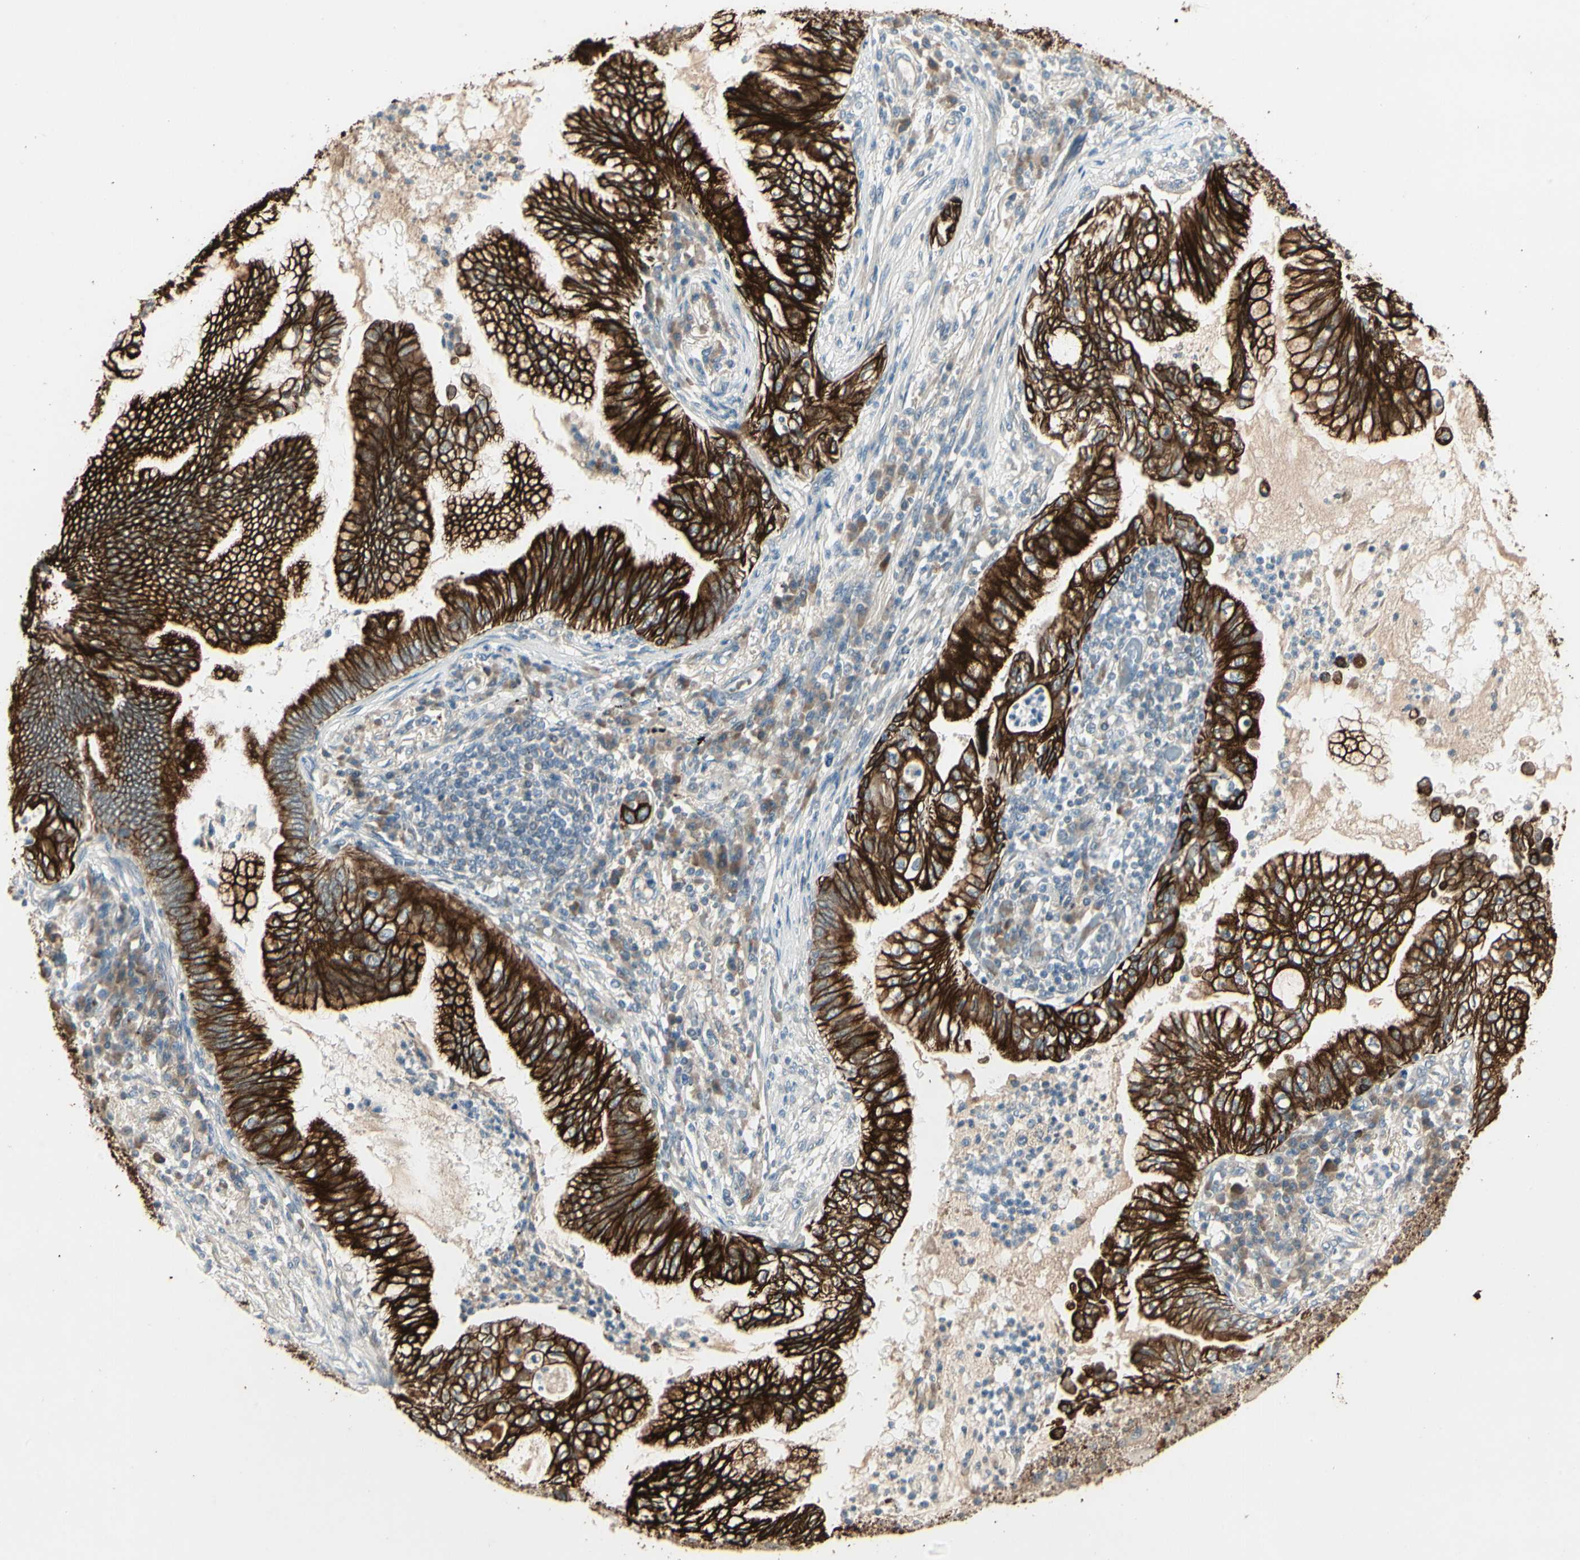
{"staining": {"intensity": "strong", "quantity": ">75%", "location": "cytoplasmic/membranous"}, "tissue": "lung cancer", "cell_type": "Tumor cells", "image_type": "cancer", "snomed": [{"axis": "morphology", "description": "Normal tissue, NOS"}, {"axis": "morphology", "description": "Adenocarcinoma, NOS"}, {"axis": "topography", "description": "Bronchus"}, {"axis": "topography", "description": "Lung"}], "caption": "Immunohistochemistry of human lung cancer (adenocarcinoma) demonstrates high levels of strong cytoplasmic/membranous expression in approximately >75% of tumor cells. (DAB IHC, brown staining for protein, blue staining for nuclei).", "gene": "SKIL", "patient": {"sex": "female", "age": 70}}